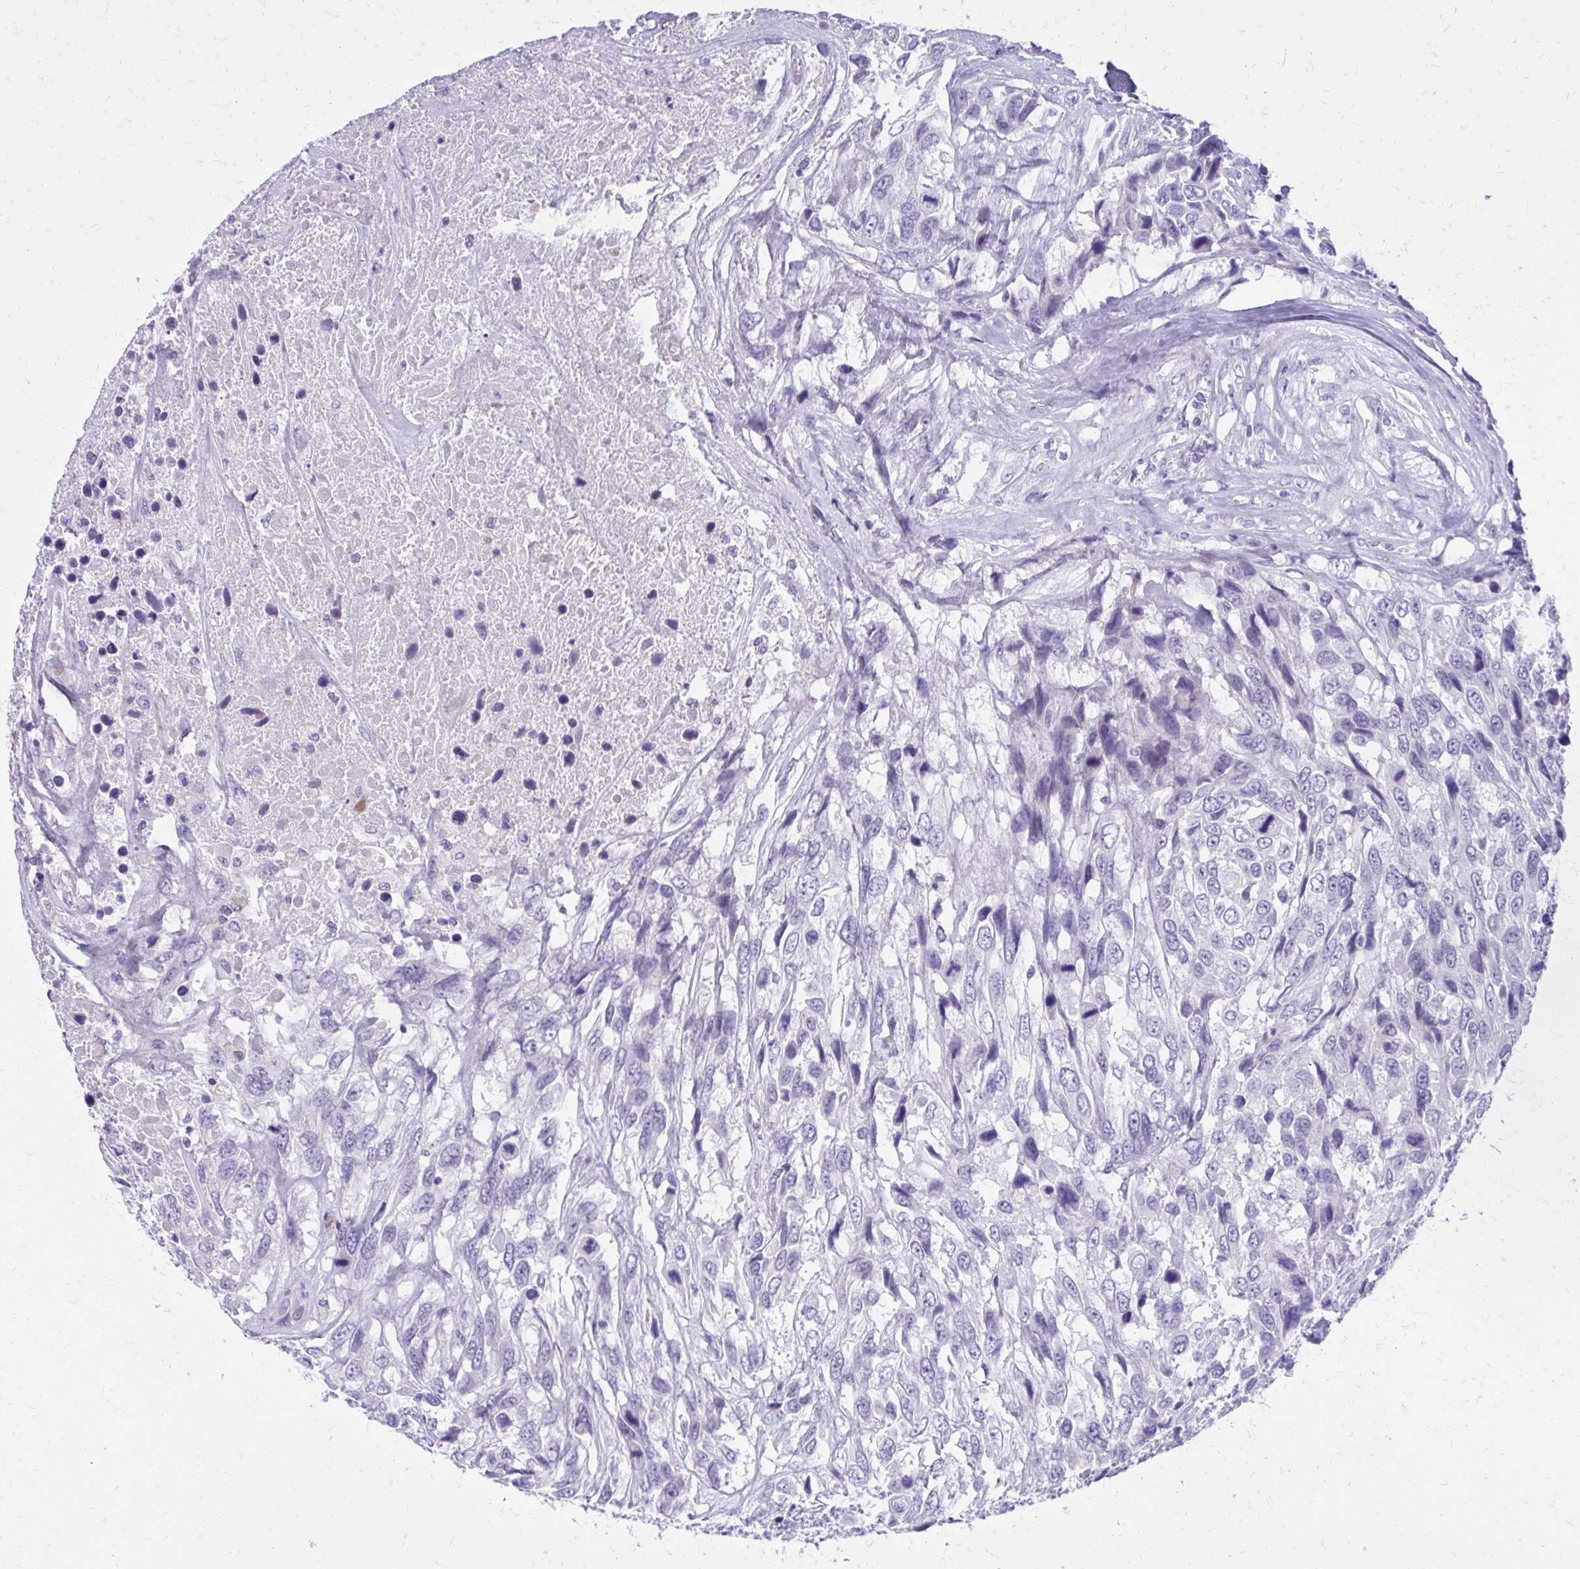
{"staining": {"intensity": "negative", "quantity": "none", "location": "none"}, "tissue": "urothelial cancer", "cell_type": "Tumor cells", "image_type": "cancer", "snomed": [{"axis": "morphology", "description": "Urothelial carcinoma, High grade"}, {"axis": "topography", "description": "Urinary bladder"}], "caption": "High magnification brightfield microscopy of urothelial carcinoma (high-grade) stained with DAB (brown) and counterstained with hematoxylin (blue): tumor cells show no significant positivity.", "gene": "LCN15", "patient": {"sex": "female", "age": 70}}